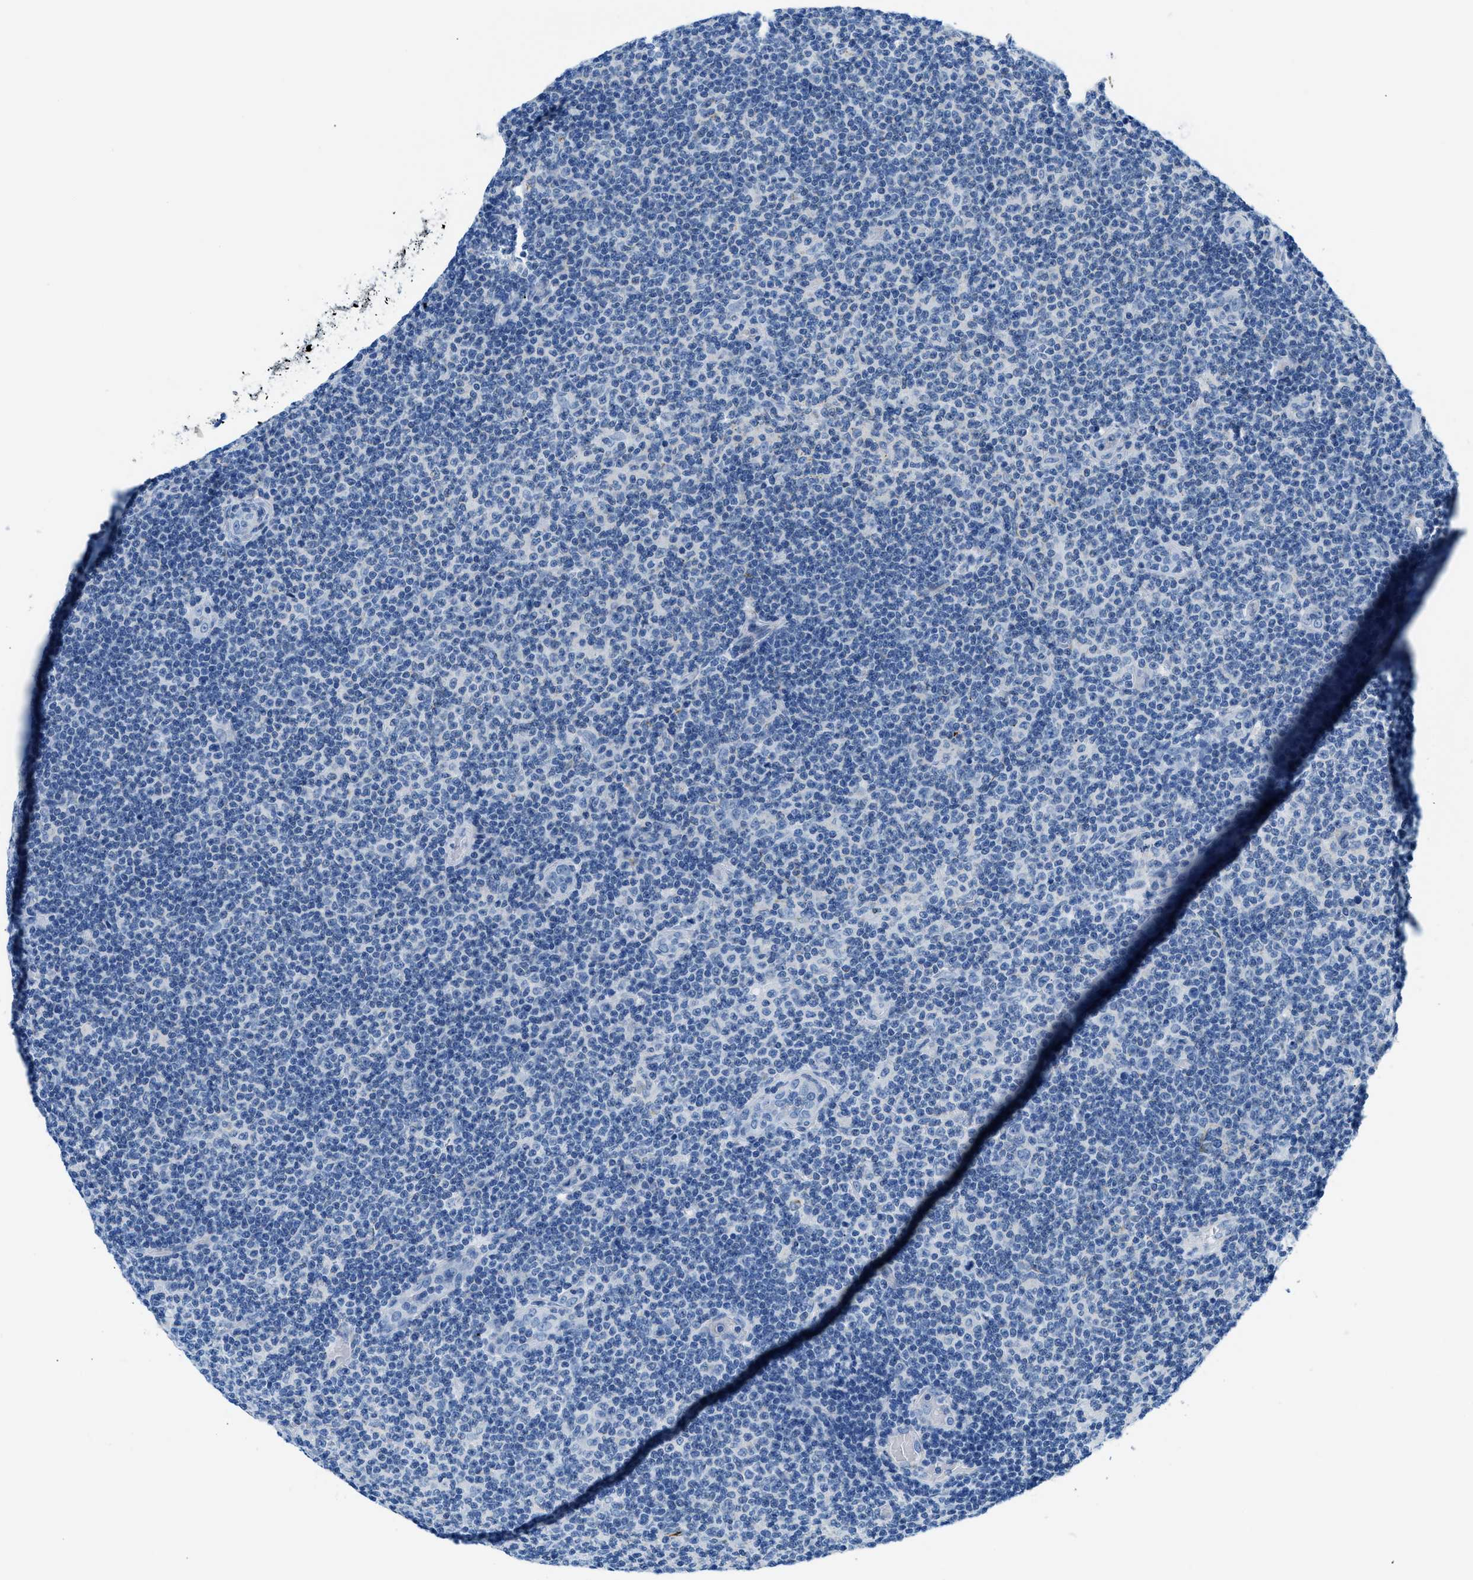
{"staining": {"intensity": "negative", "quantity": "none", "location": "none"}, "tissue": "lymphoma", "cell_type": "Tumor cells", "image_type": "cancer", "snomed": [{"axis": "morphology", "description": "Malignant lymphoma, non-Hodgkin's type, Low grade"}, {"axis": "topography", "description": "Lymph node"}], "caption": "This is a micrograph of immunohistochemistry (IHC) staining of lymphoma, which shows no positivity in tumor cells.", "gene": "FDCSP", "patient": {"sex": "male", "age": 83}}